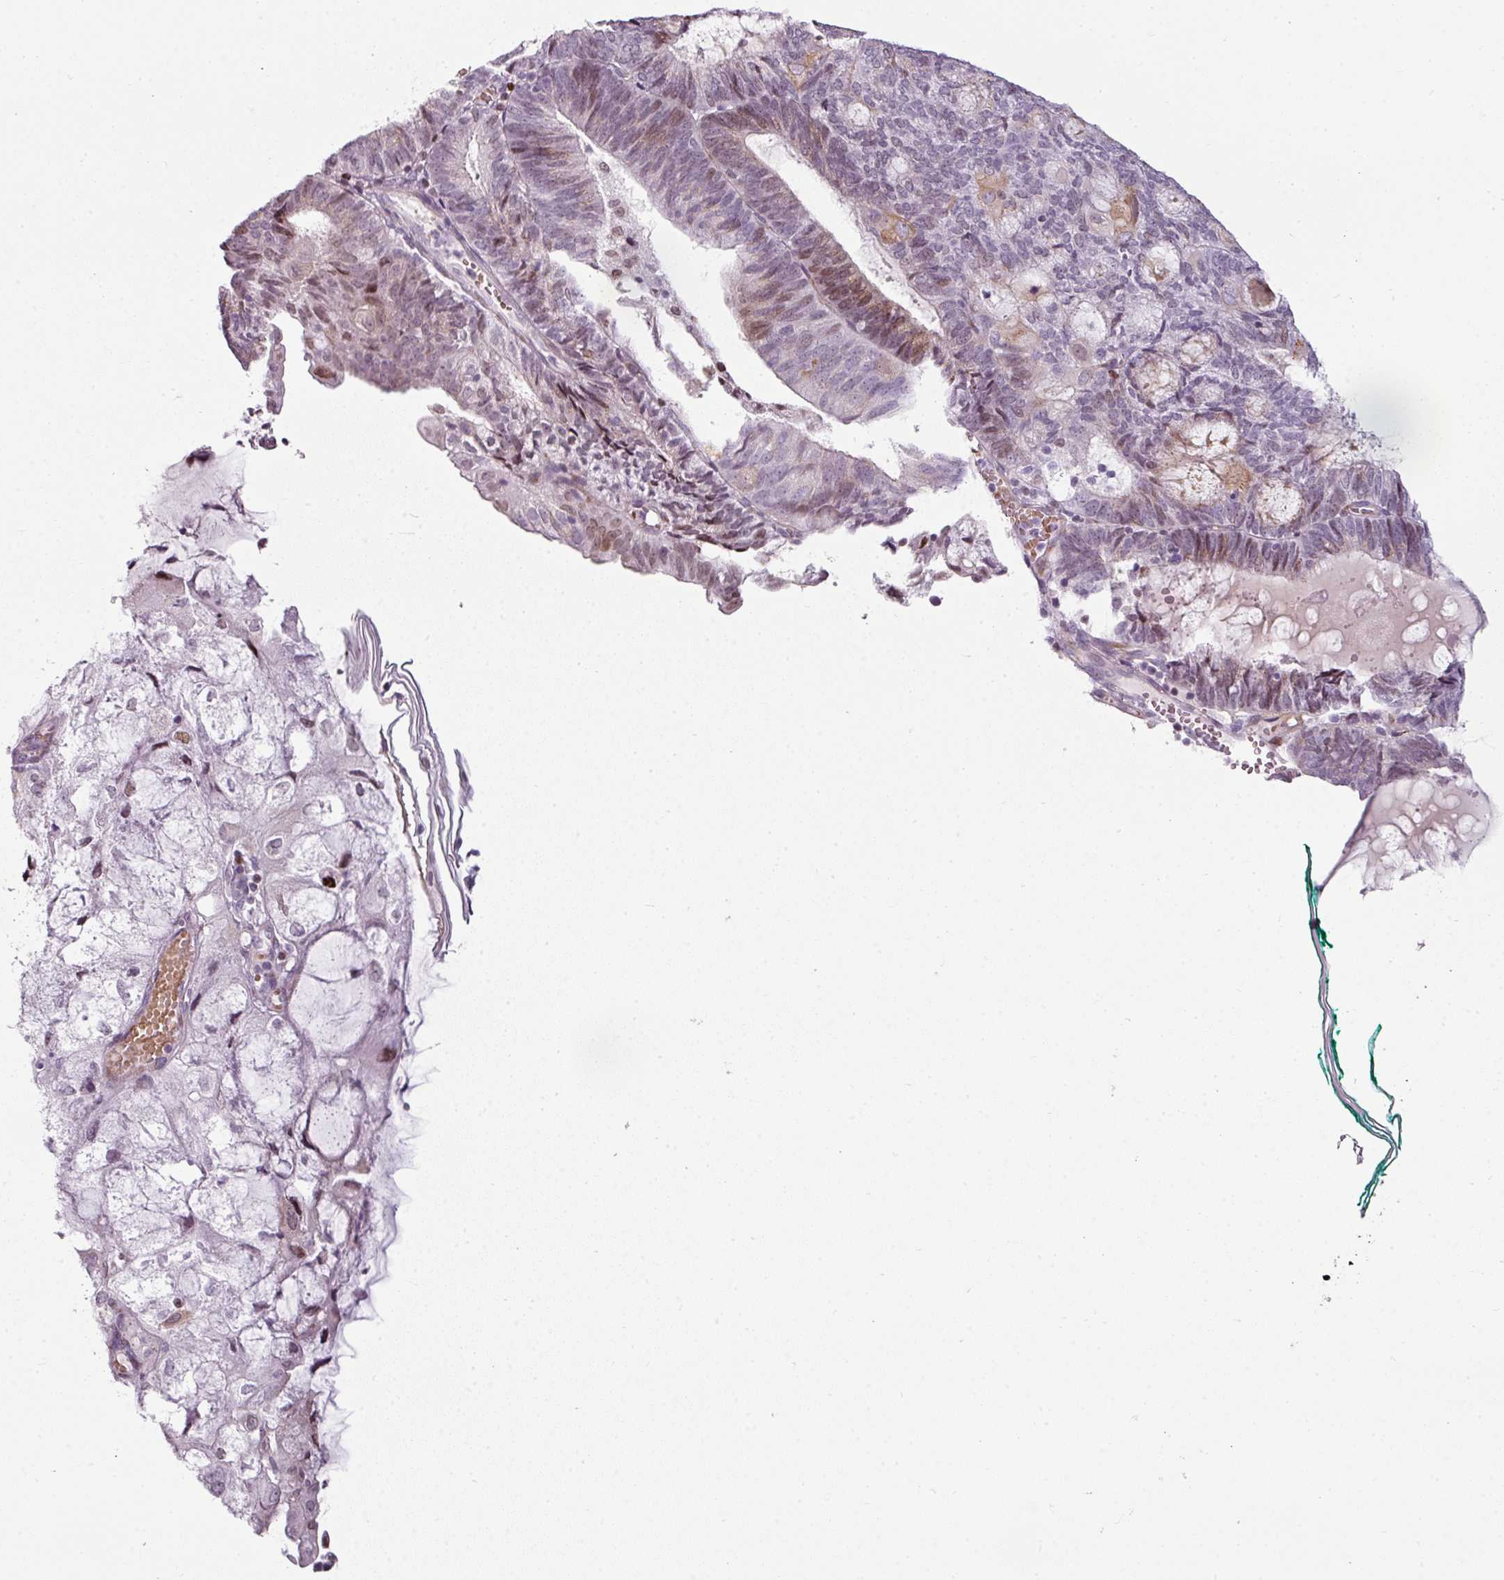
{"staining": {"intensity": "moderate", "quantity": "25%-75%", "location": "cytoplasmic/membranous,nuclear"}, "tissue": "endometrial cancer", "cell_type": "Tumor cells", "image_type": "cancer", "snomed": [{"axis": "morphology", "description": "Adenocarcinoma, NOS"}, {"axis": "topography", "description": "Endometrium"}], "caption": "Brown immunohistochemical staining in human endometrial cancer (adenocarcinoma) exhibits moderate cytoplasmic/membranous and nuclear staining in about 25%-75% of tumor cells.", "gene": "SYT8", "patient": {"sex": "female", "age": 81}}